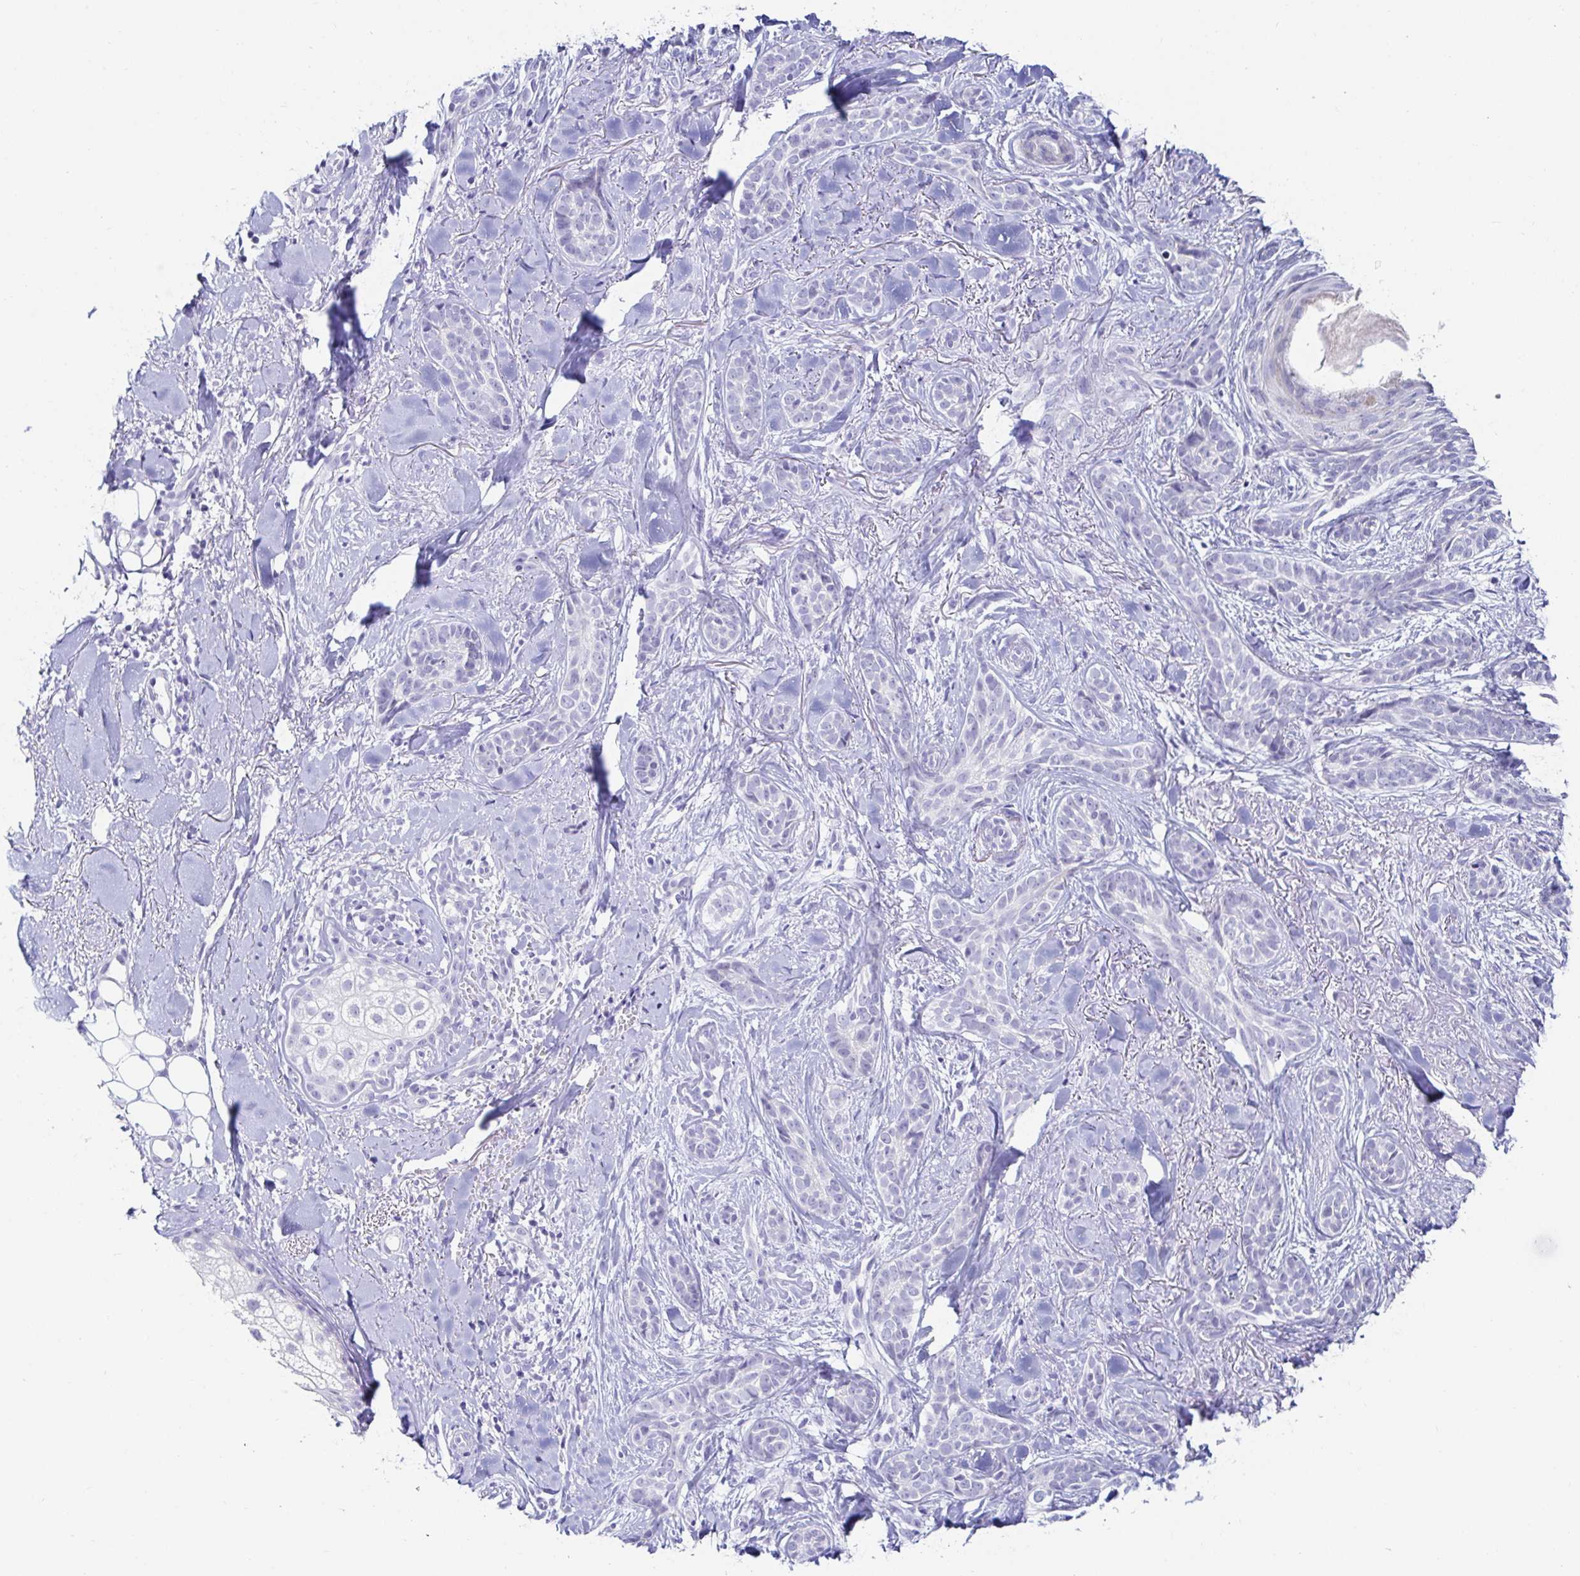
{"staining": {"intensity": "negative", "quantity": "none", "location": "none"}, "tissue": "skin cancer", "cell_type": "Tumor cells", "image_type": "cancer", "snomed": [{"axis": "morphology", "description": "Basal cell carcinoma"}, {"axis": "morphology", "description": "BCC, high aggressive"}, {"axis": "topography", "description": "Skin"}], "caption": "DAB (3,3'-diaminobenzidine) immunohistochemical staining of skin cancer displays no significant staining in tumor cells. Brightfield microscopy of IHC stained with DAB (3,3'-diaminobenzidine) (brown) and hematoxylin (blue), captured at high magnification.", "gene": "OR10K1", "patient": {"sex": "female", "age": 79}}